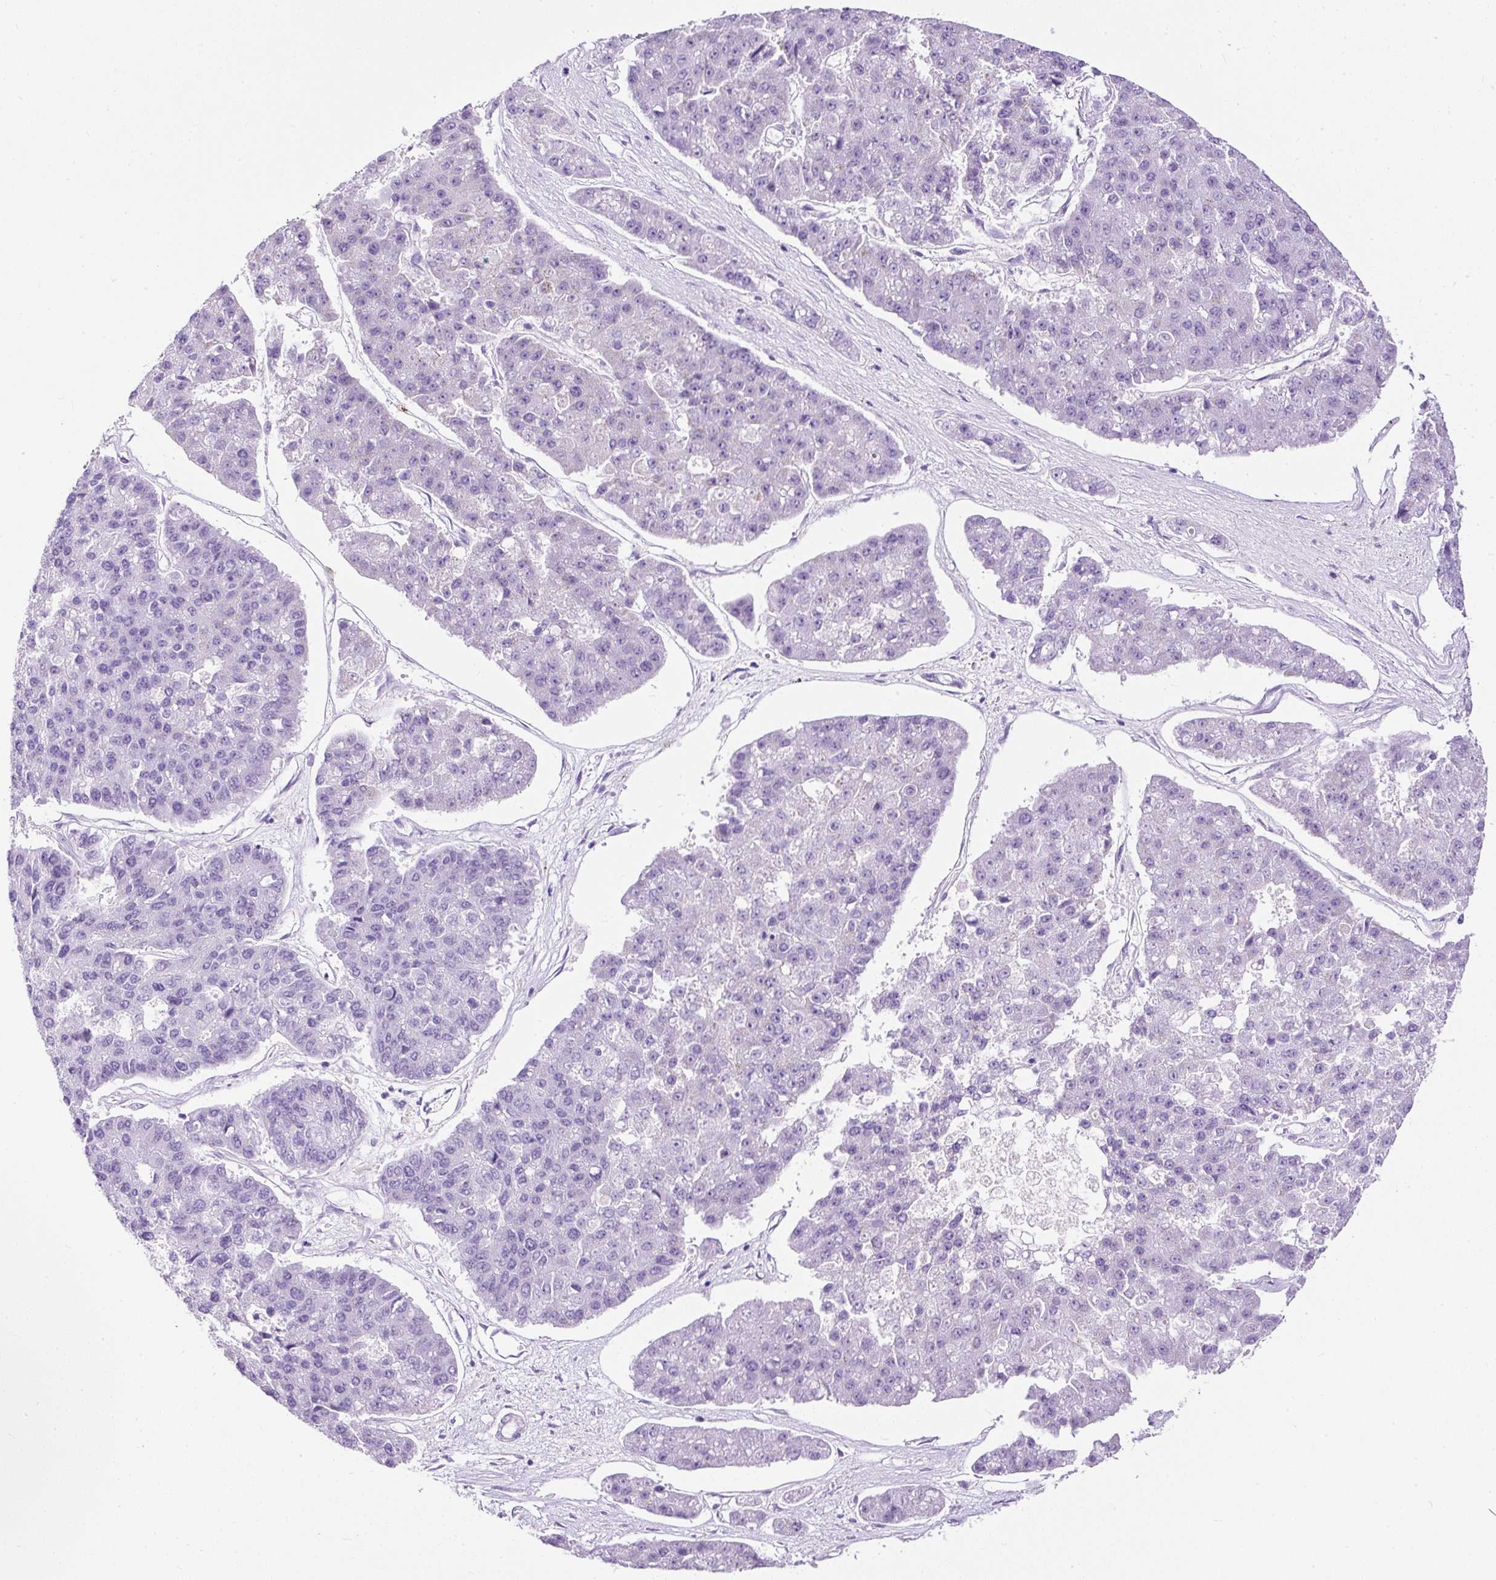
{"staining": {"intensity": "negative", "quantity": "none", "location": "none"}, "tissue": "pancreatic cancer", "cell_type": "Tumor cells", "image_type": "cancer", "snomed": [{"axis": "morphology", "description": "Adenocarcinoma, NOS"}, {"axis": "topography", "description": "Pancreas"}], "caption": "Immunohistochemical staining of human pancreatic cancer (adenocarcinoma) displays no significant expression in tumor cells. (Brightfield microscopy of DAB immunohistochemistry (IHC) at high magnification).", "gene": "STOX2", "patient": {"sex": "male", "age": 50}}